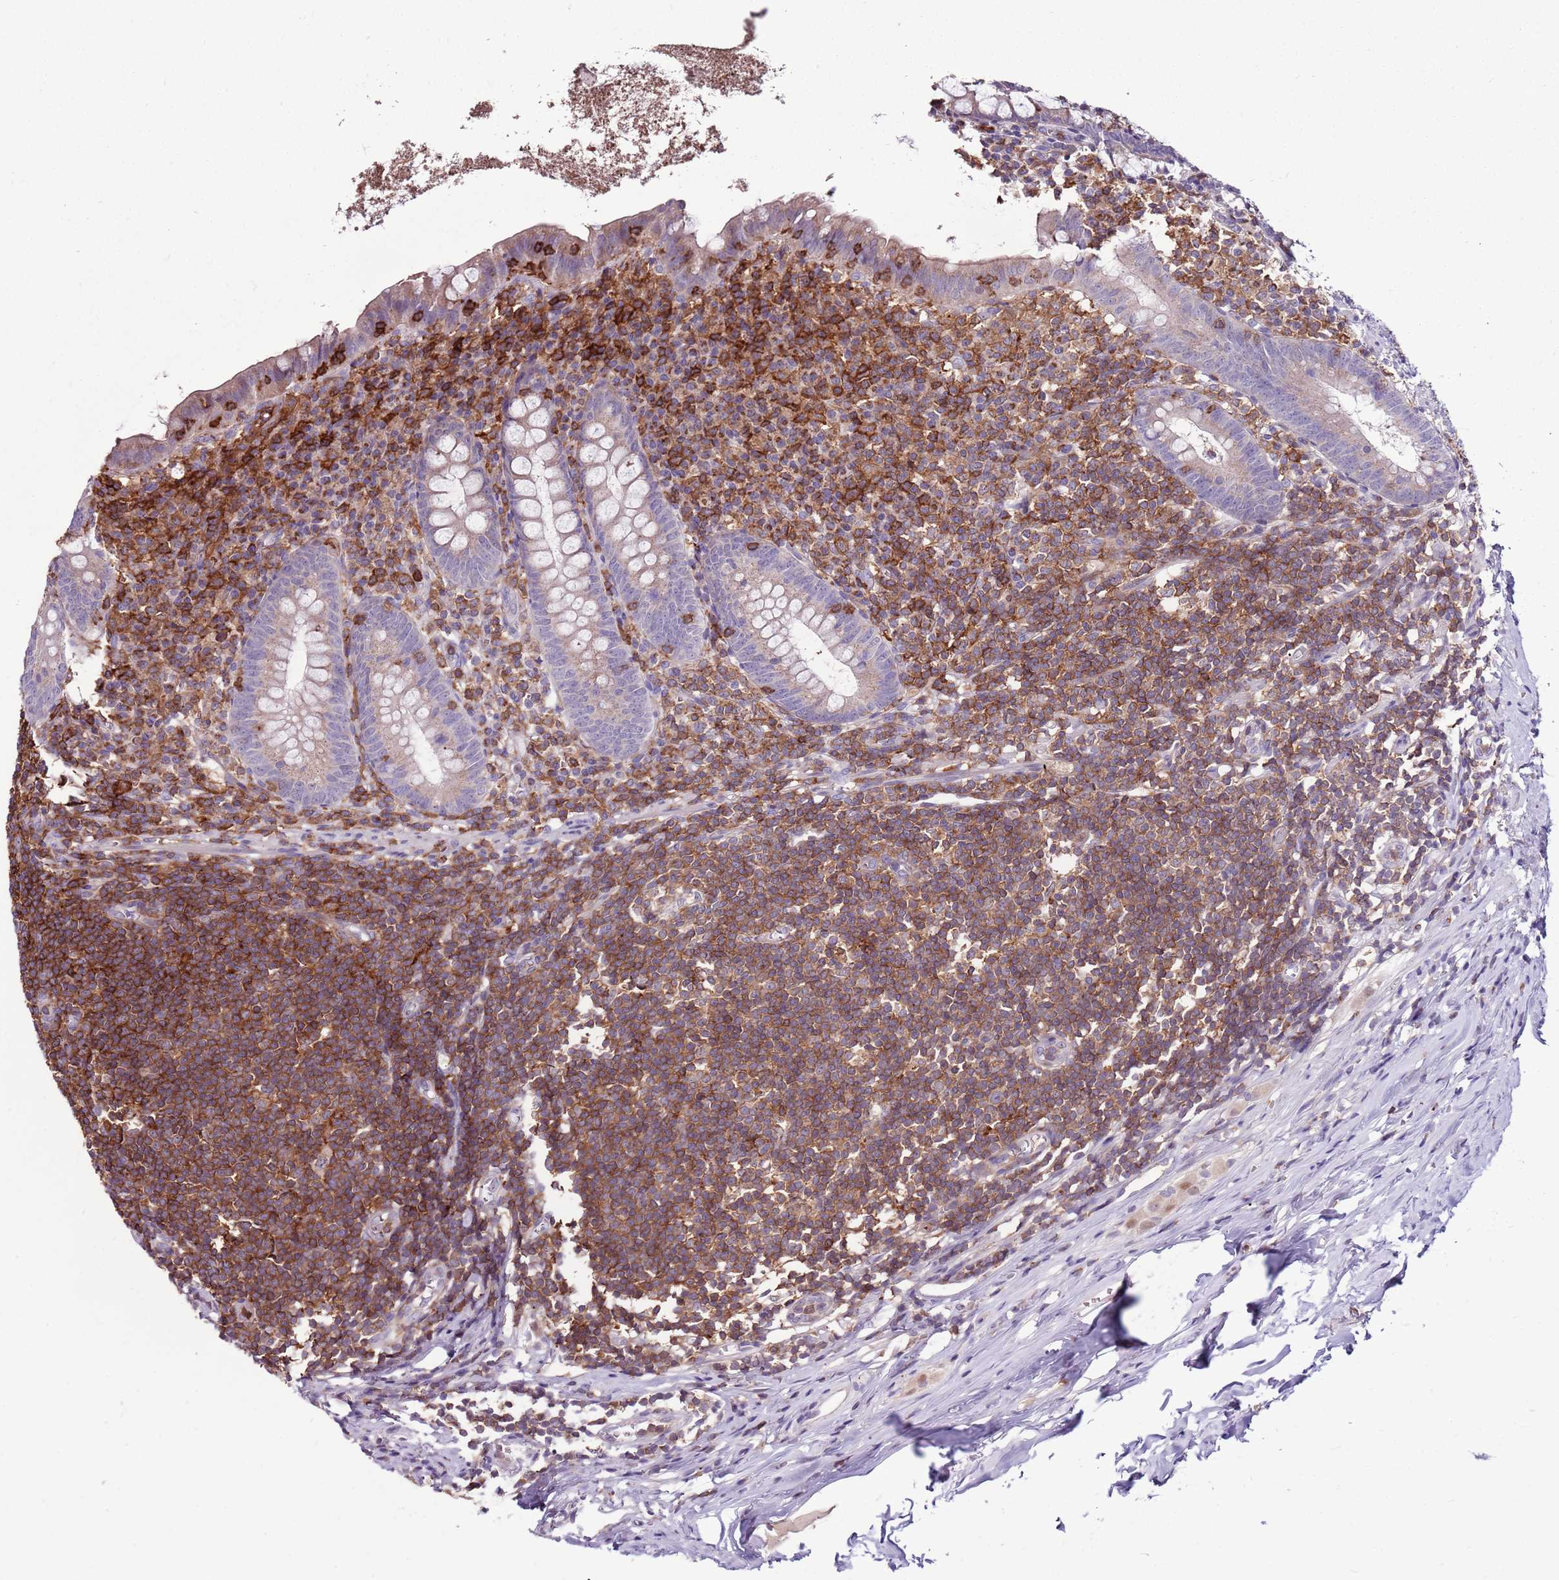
{"staining": {"intensity": "moderate", "quantity": "25%-75%", "location": "cytoplasmic/membranous"}, "tissue": "appendix", "cell_type": "Glandular cells", "image_type": "normal", "snomed": [{"axis": "morphology", "description": "Normal tissue, NOS"}, {"axis": "topography", "description": "Appendix"}], "caption": "Moderate cytoplasmic/membranous staining is present in approximately 25%-75% of glandular cells in unremarkable appendix. (Stains: DAB in brown, nuclei in blue, Microscopy: brightfield microscopy at high magnification).", "gene": "ZSWIM1", "patient": {"sex": "female", "age": 51}}